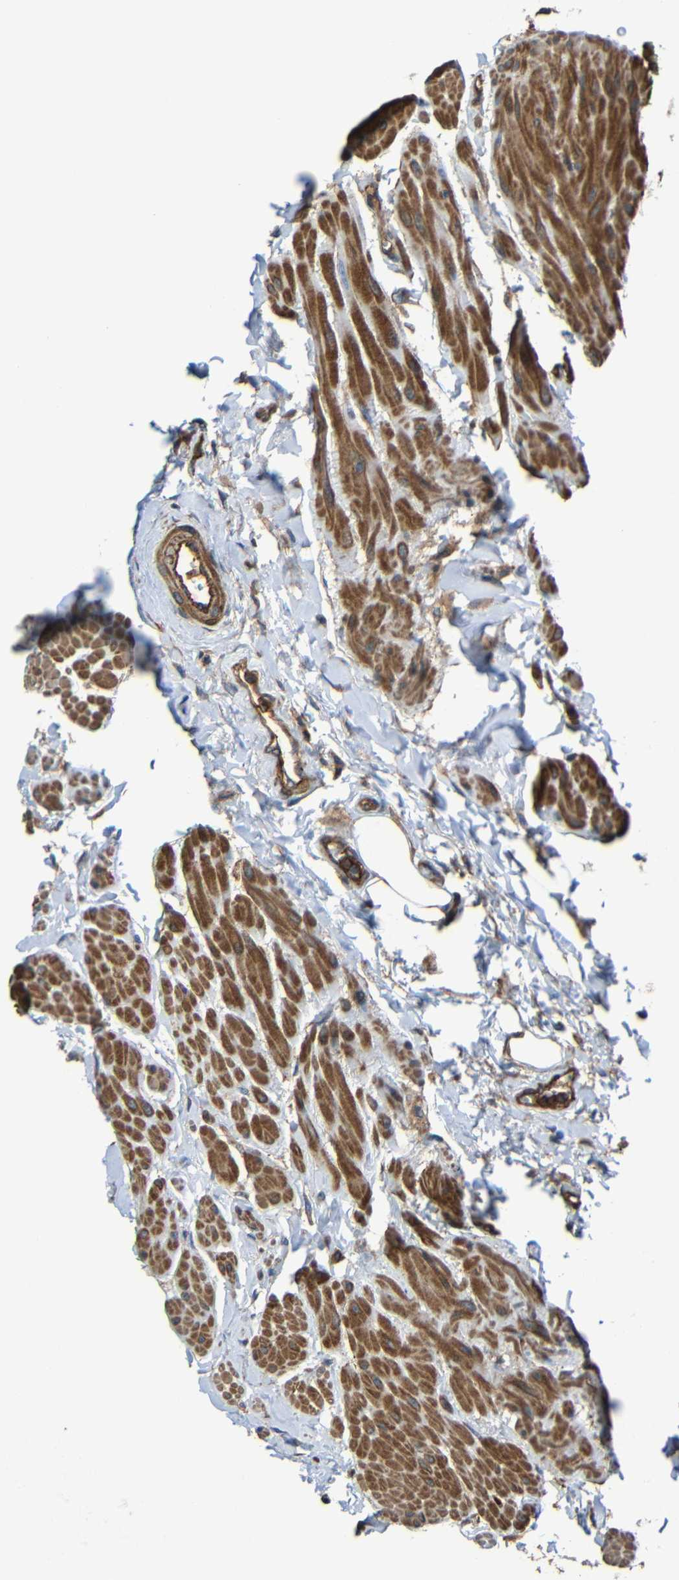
{"staining": {"intensity": "strong", "quantity": ">75%", "location": "cytoplasmic/membranous"}, "tissue": "urinary bladder", "cell_type": "Urothelial cells", "image_type": "normal", "snomed": [{"axis": "morphology", "description": "Normal tissue, NOS"}, {"axis": "topography", "description": "Urinary bladder"}], "caption": "High-power microscopy captured an immunohistochemistry photomicrograph of normal urinary bladder, revealing strong cytoplasmic/membranous expression in about >75% of urothelial cells.", "gene": "PTCH1", "patient": {"sex": "female", "age": 79}}